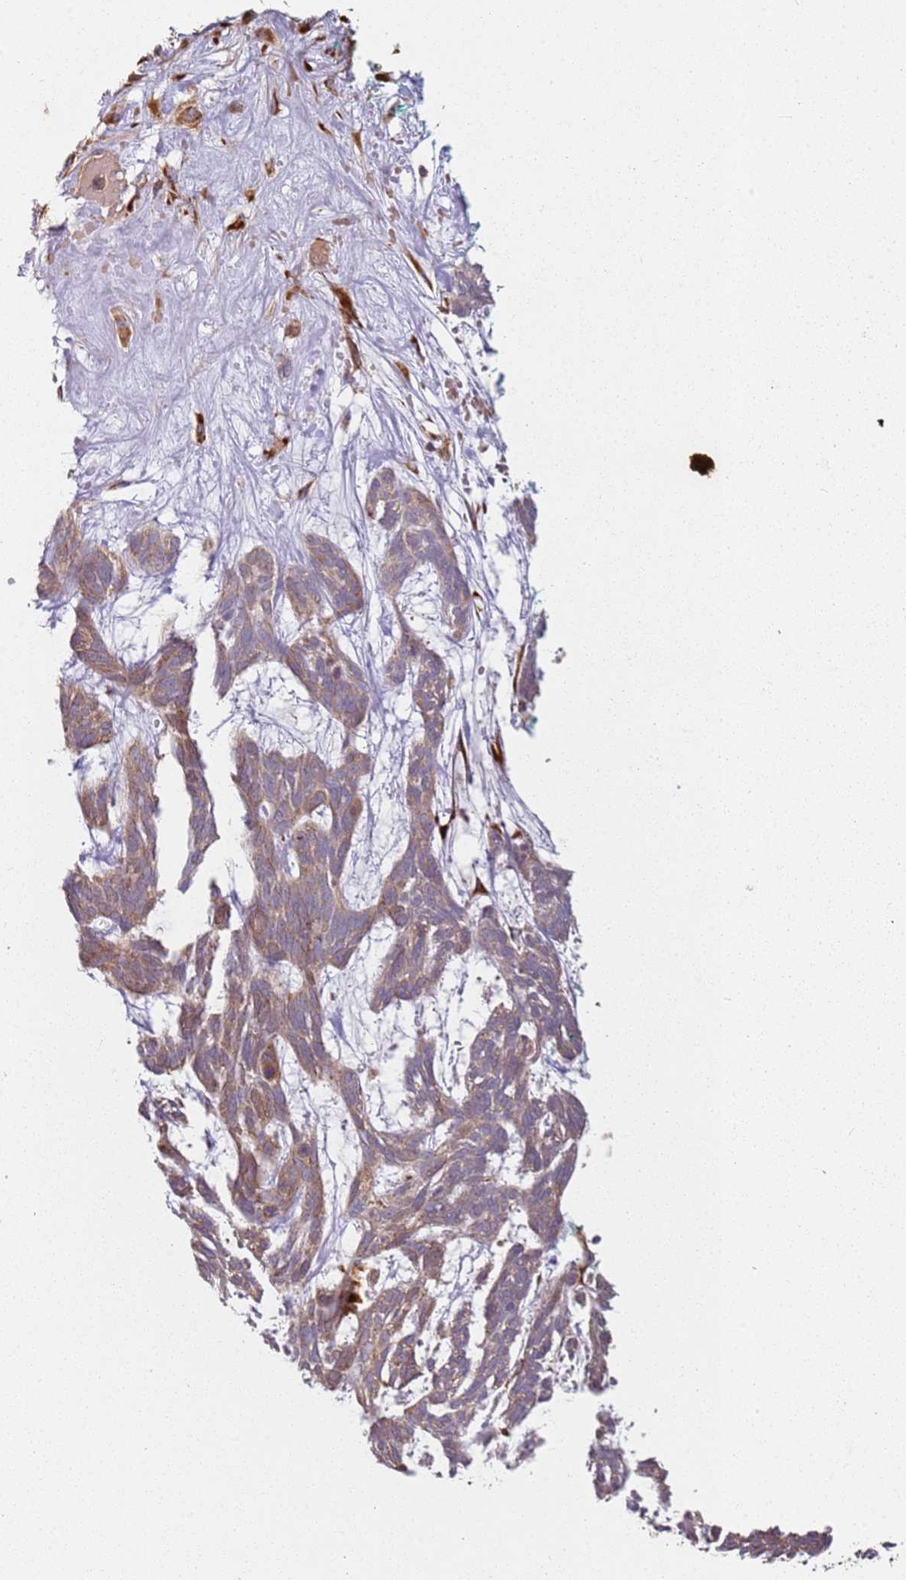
{"staining": {"intensity": "moderate", "quantity": ">75%", "location": "cytoplasmic/membranous"}, "tissue": "skin cancer", "cell_type": "Tumor cells", "image_type": "cancer", "snomed": [{"axis": "morphology", "description": "Basal cell carcinoma"}, {"axis": "topography", "description": "Skin"}], "caption": "Human skin cancer stained for a protein (brown) reveals moderate cytoplasmic/membranous positive expression in approximately >75% of tumor cells.", "gene": "ARFRP1", "patient": {"sex": "male", "age": 88}}